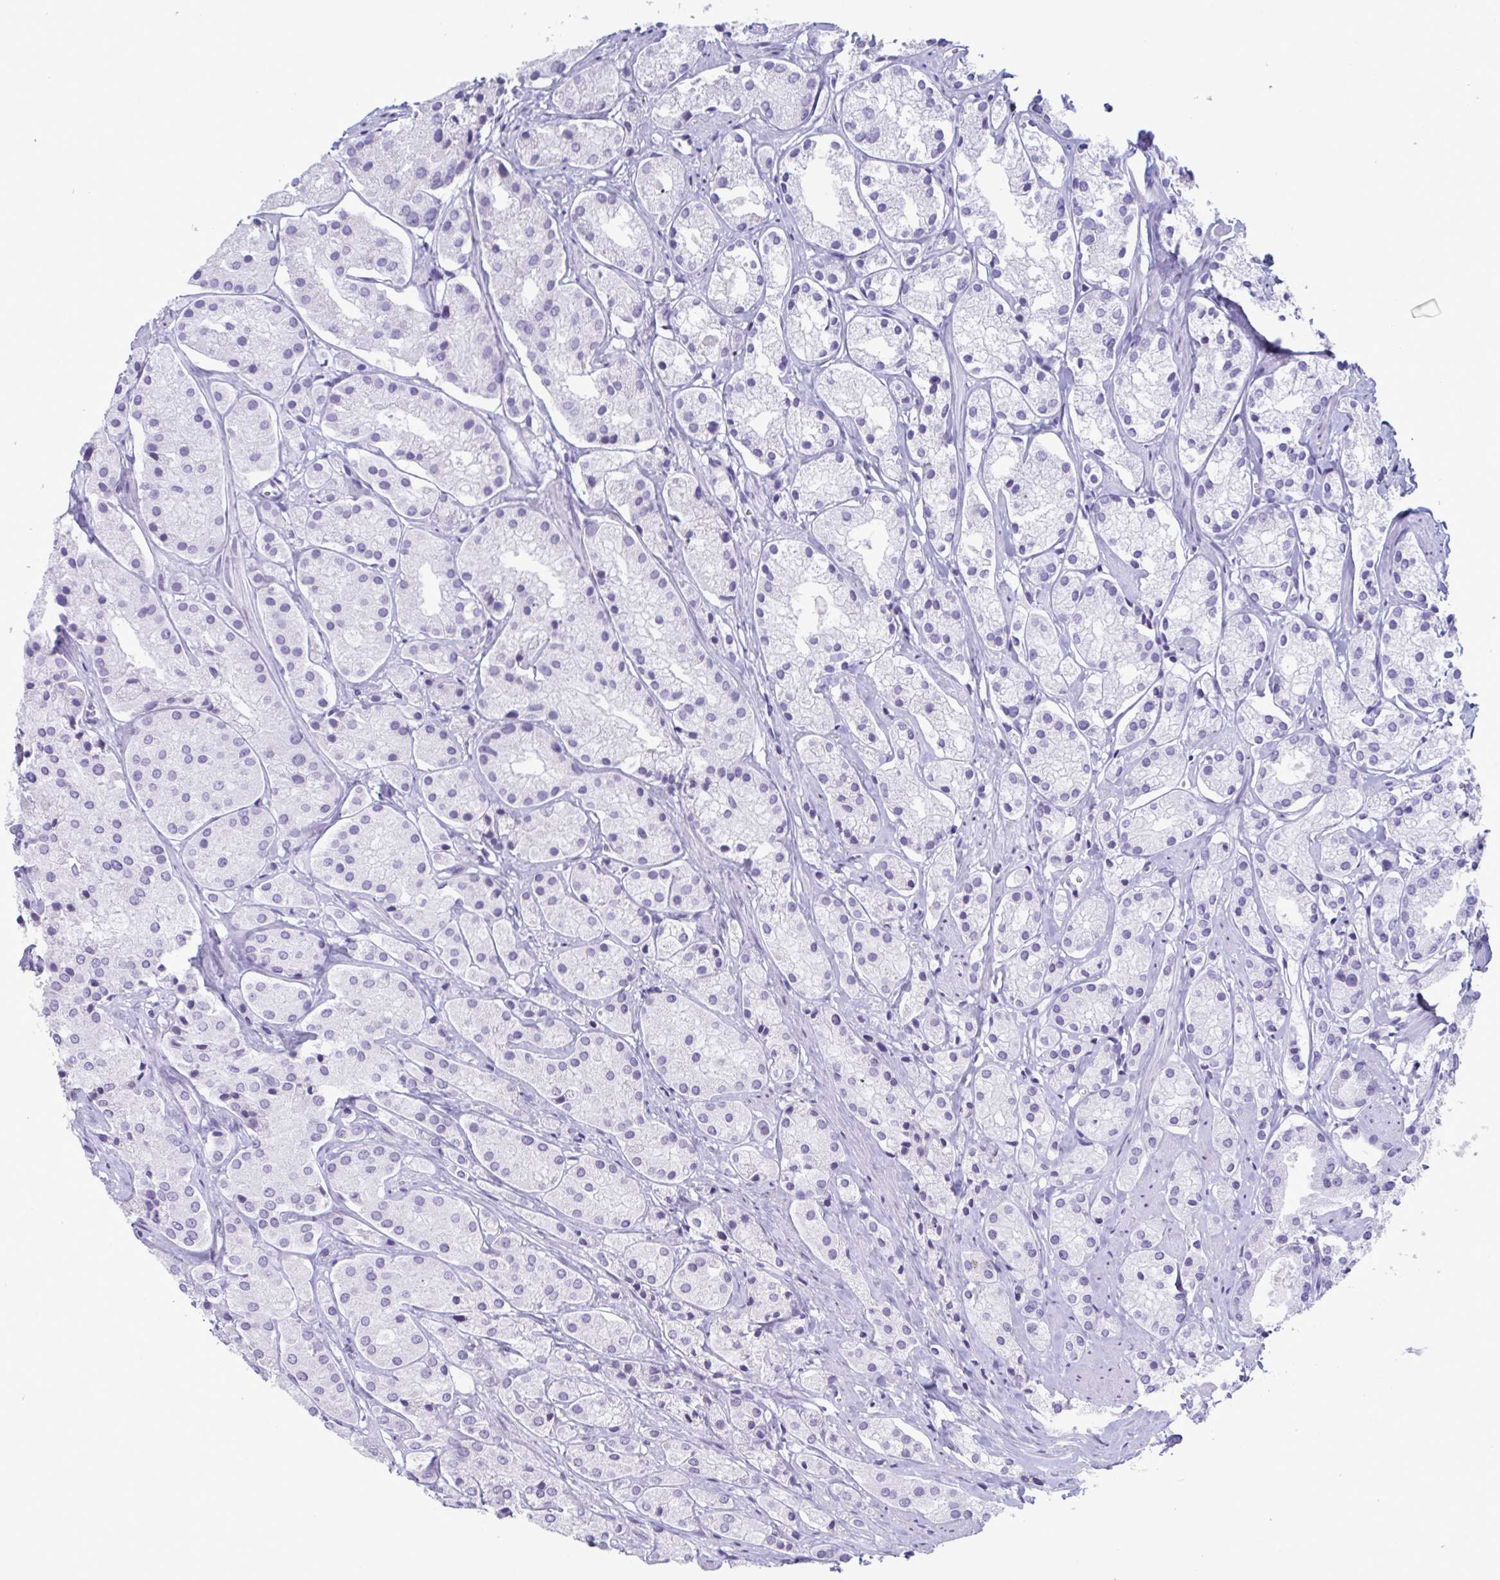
{"staining": {"intensity": "negative", "quantity": "none", "location": "none"}, "tissue": "prostate cancer", "cell_type": "Tumor cells", "image_type": "cancer", "snomed": [{"axis": "morphology", "description": "Adenocarcinoma, Low grade"}, {"axis": "topography", "description": "Prostate"}], "caption": "IHC photomicrograph of prostate adenocarcinoma (low-grade) stained for a protein (brown), which reveals no expression in tumor cells.", "gene": "CDX4", "patient": {"sex": "male", "age": 69}}